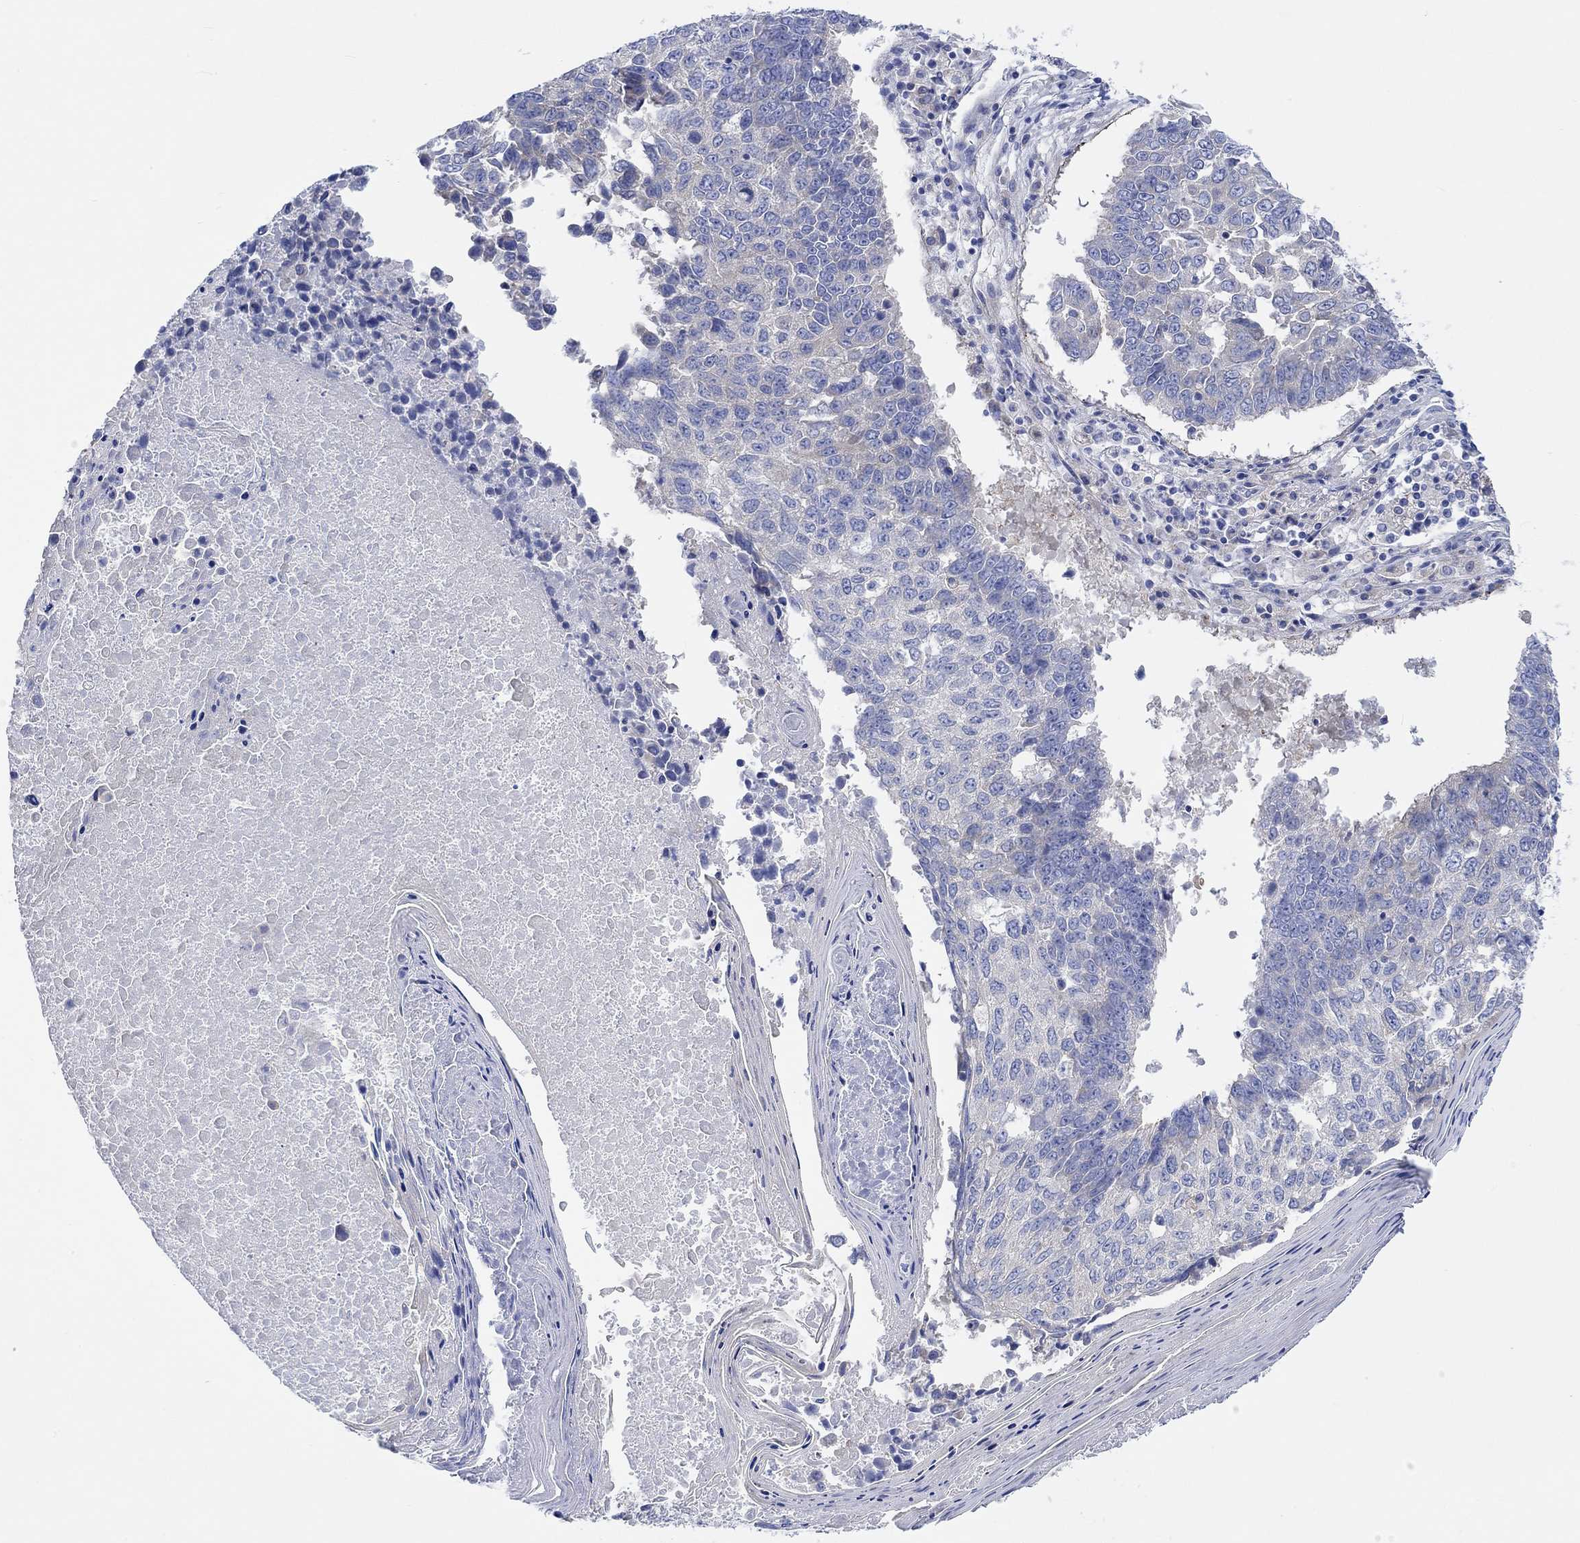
{"staining": {"intensity": "negative", "quantity": "none", "location": "none"}, "tissue": "lung cancer", "cell_type": "Tumor cells", "image_type": "cancer", "snomed": [{"axis": "morphology", "description": "Squamous cell carcinoma, NOS"}, {"axis": "topography", "description": "Lung"}], "caption": "Tumor cells show no significant expression in lung cancer. (Stains: DAB immunohistochemistry with hematoxylin counter stain, Microscopy: brightfield microscopy at high magnification).", "gene": "REEP6", "patient": {"sex": "male", "age": 73}}